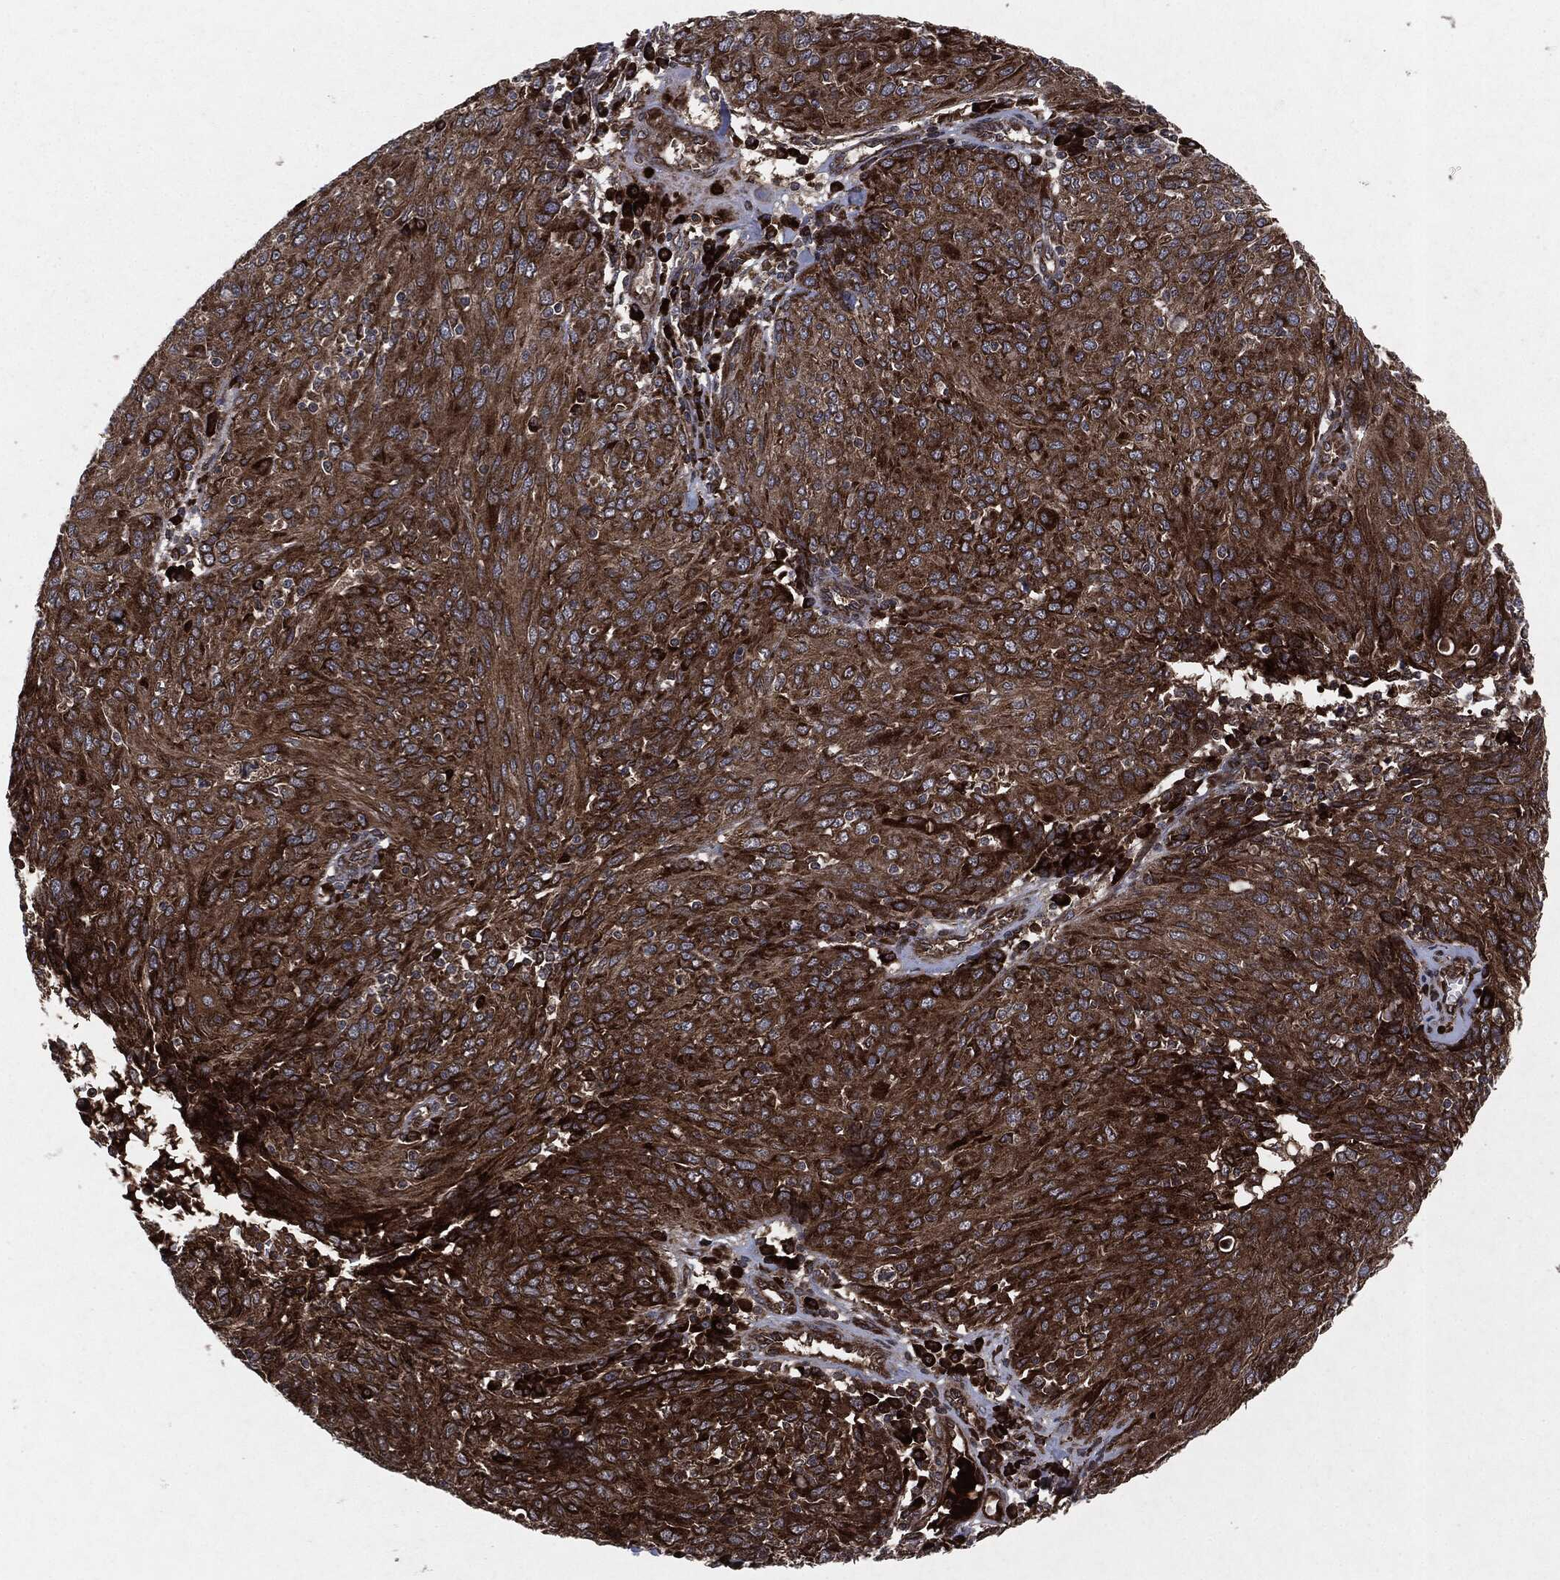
{"staining": {"intensity": "strong", "quantity": "25%-75%", "location": "cytoplasmic/membranous"}, "tissue": "ovarian cancer", "cell_type": "Tumor cells", "image_type": "cancer", "snomed": [{"axis": "morphology", "description": "Carcinoma, endometroid"}, {"axis": "topography", "description": "Ovary"}], "caption": "Immunohistochemical staining of human ovarian cancer reveals high levels of strong cytoplasmic/membranous protein expression in about 25%-75% of tumor cells. (DAB (3,3'-diaminobenzidine) IHC, brown staining for protein, blue staining for nuclei).", "gene": "RAF1", "patient": {"sex": "female", "age": 50}}